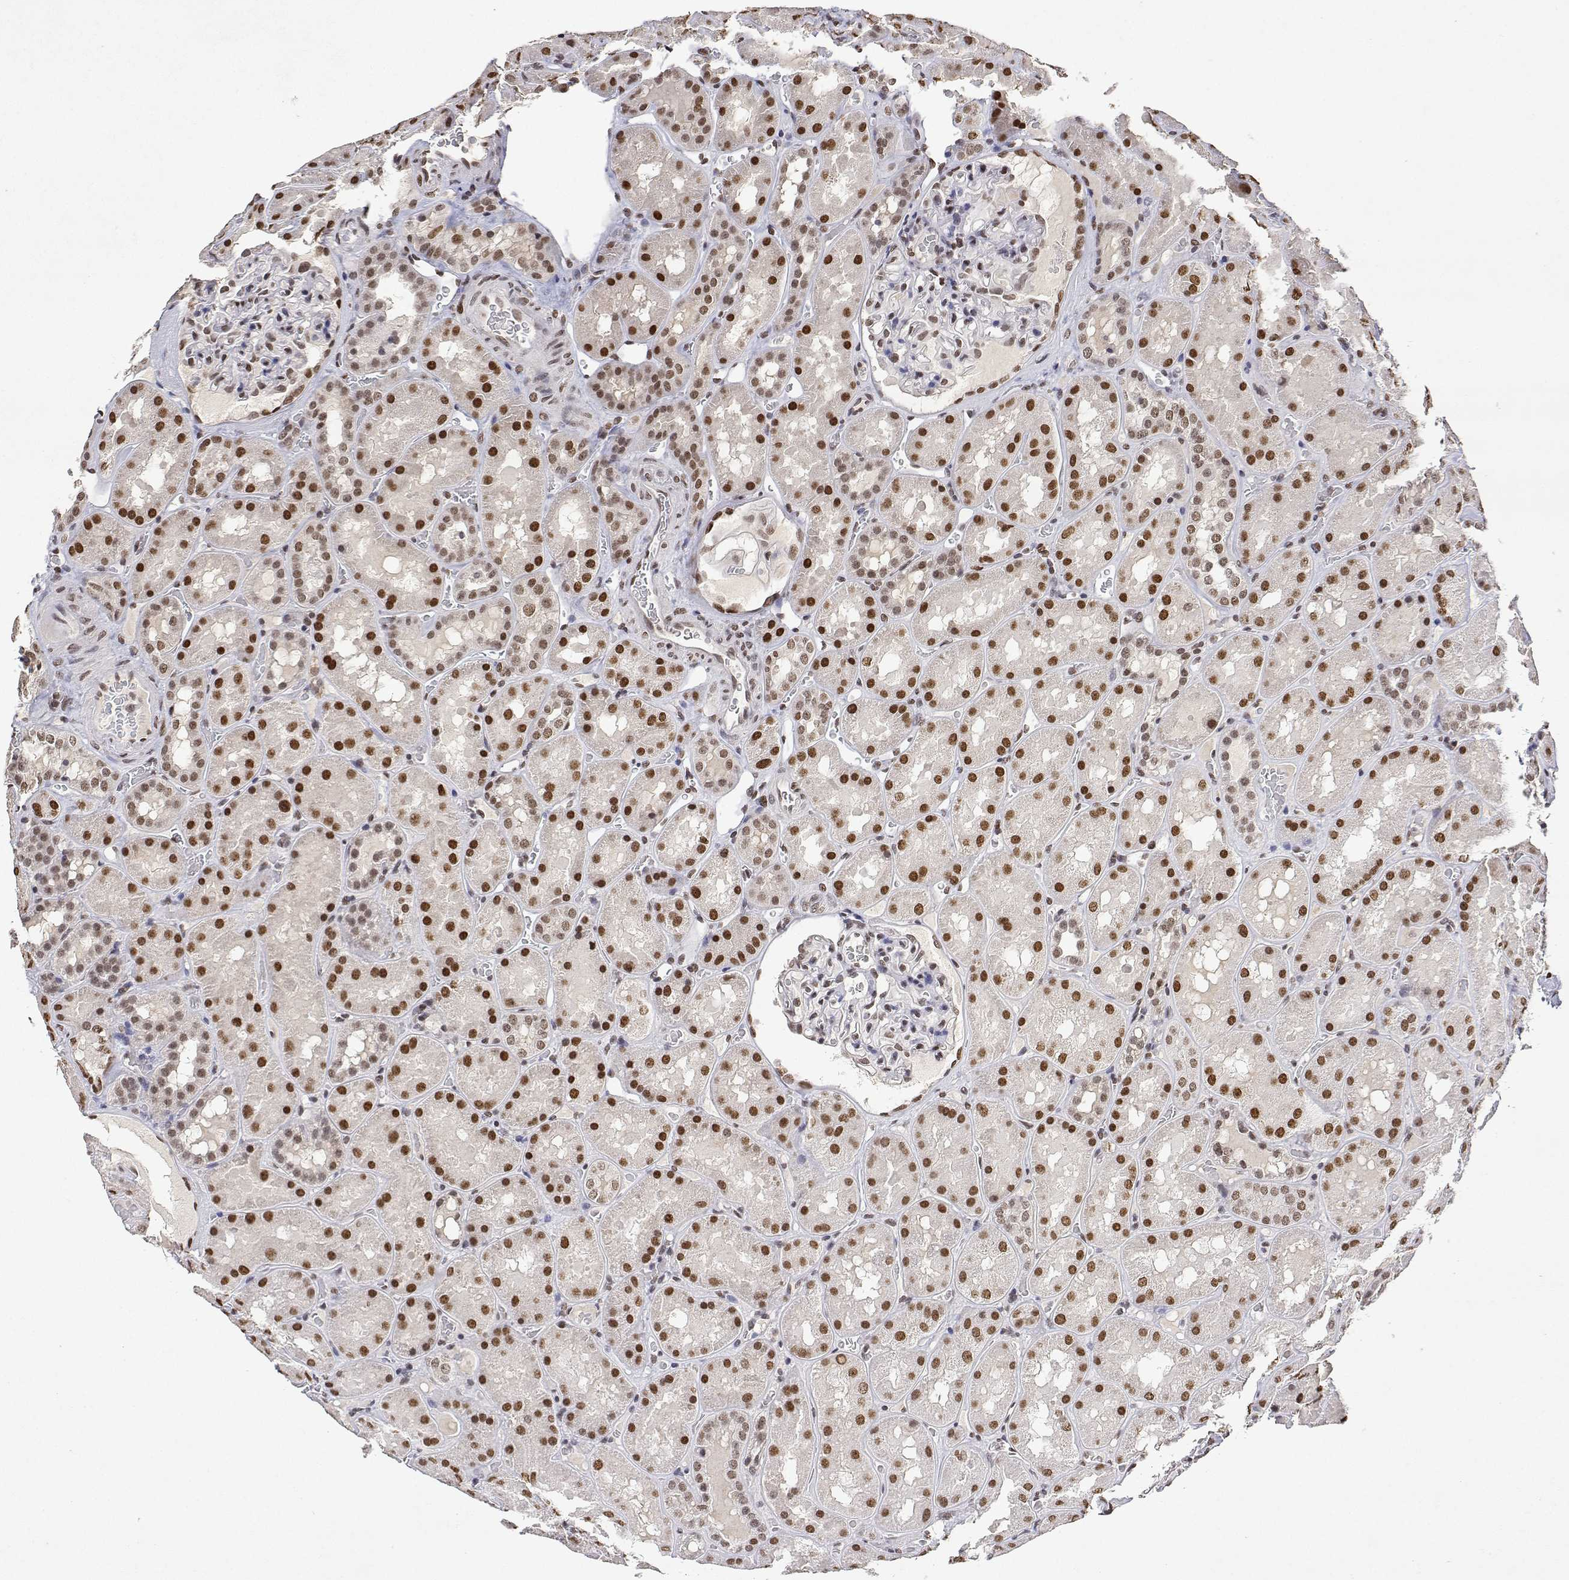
{"staining": {"intensity": "moderate", "quantity": "<25%", "location": "nuclear"}, "tissue": "kidney", "cell_type": "Cells in glomeruli", "image_type": "normal", "snomed": [{"axis": "morphology", "description": "Normal tissue, NOS"}, {"axis": "topography", "description": "Kidney"}], "caption": "An immunohistochemistry (IHC) image of benign tissue is shown. Protein staining in brown shows moderate nuclear positivity in kidney within cells in glomeruli. The staining is performed using DAB (3,3'-diaminobenzidine) brown chromogen to label protein expression. The nuclei are counter-stained blue using hematoxylin.", "gene": "XPC", "patient": {"sex": "male", "age": 73}}